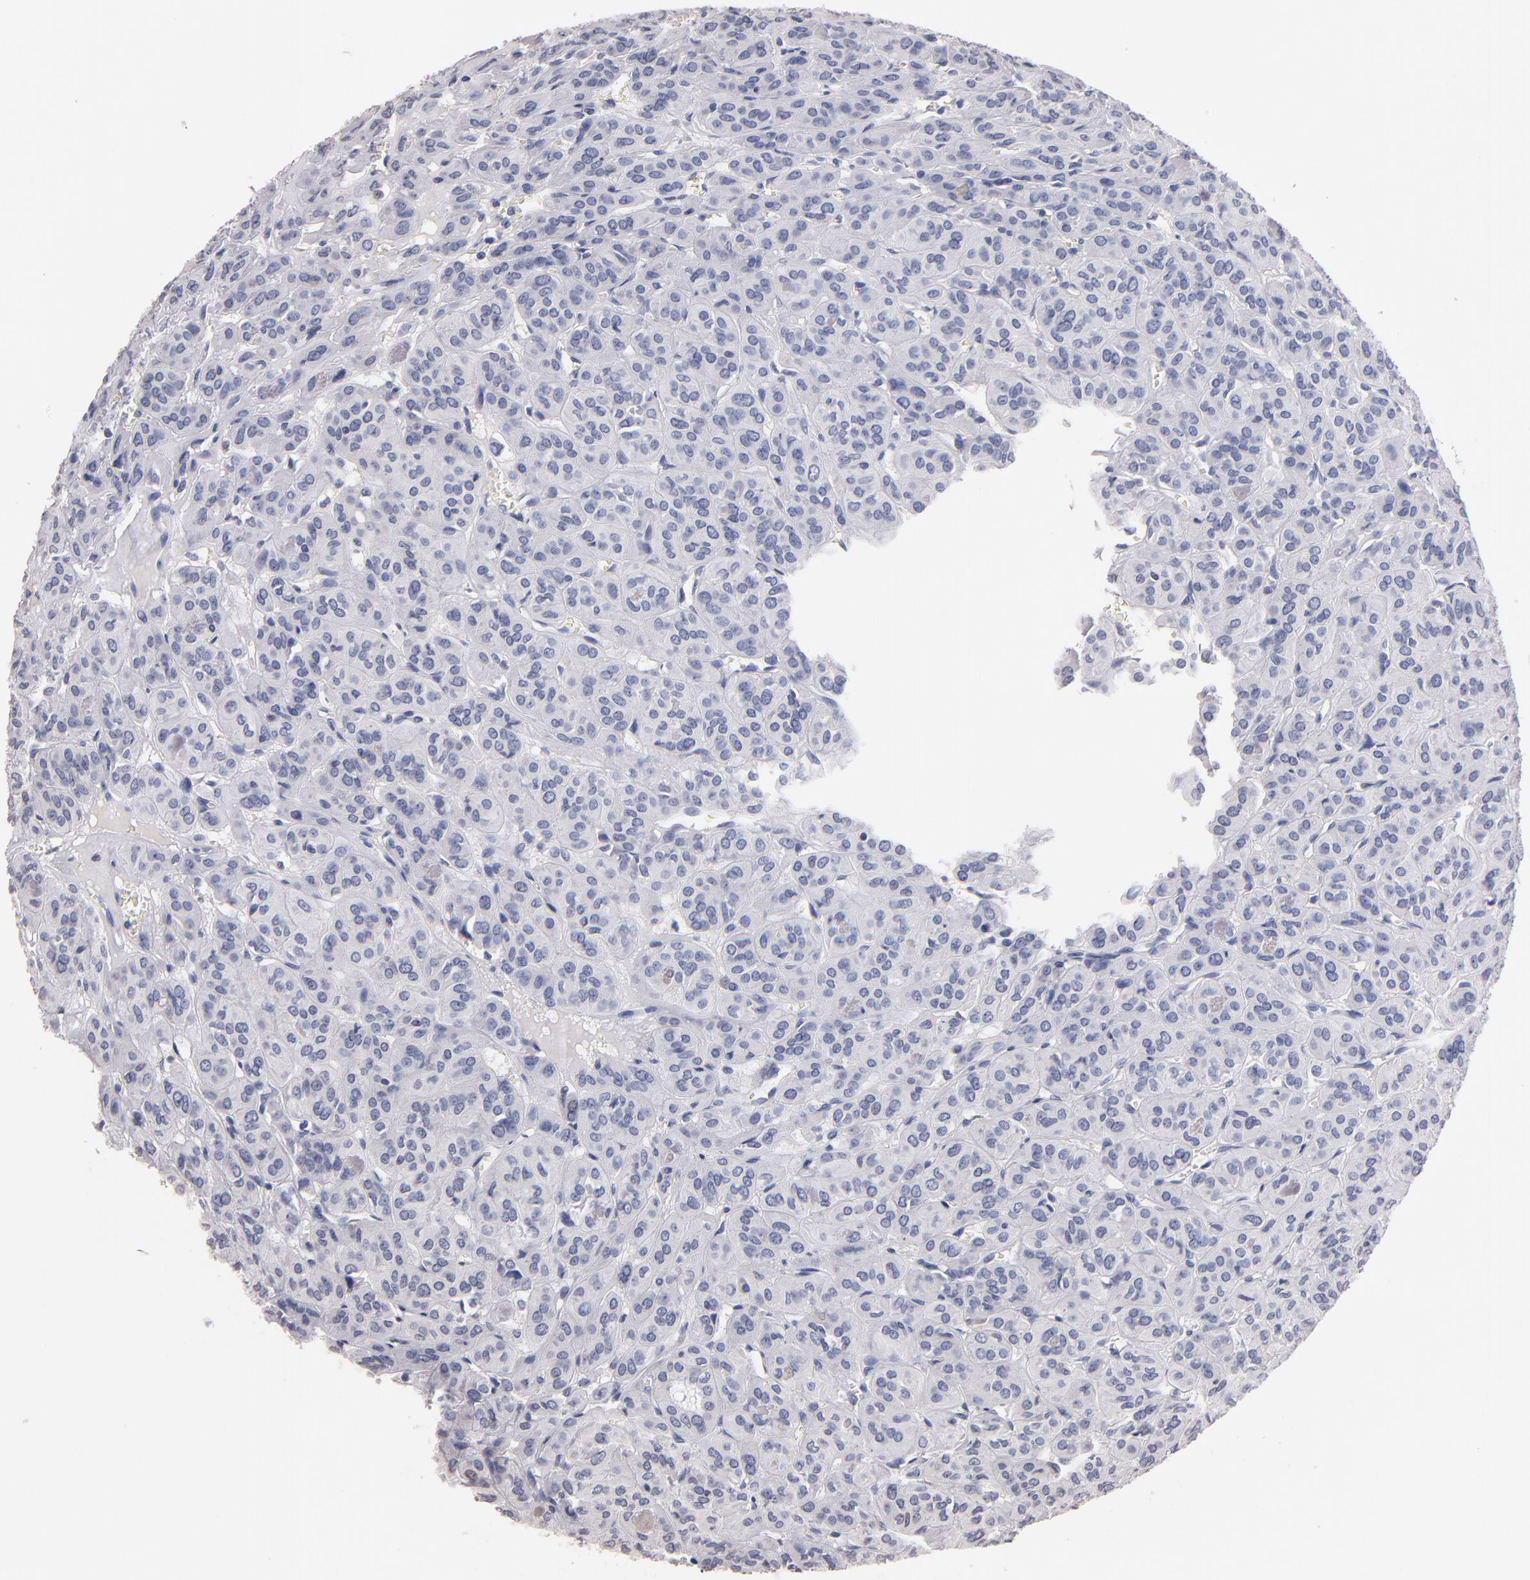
{"staining": {"intensity": "negative", "quantity": "none", "location": "none"}, "tissue": "thyroid cancer", "cell_type": "Tumor cells", "image_type": "cancer", "snomed": [{"axis": "morphology", "description": "Follicular adenoma carcinoma, NOS"}, {"axis": "topography", "description": "Thyroid gland"}], "caption": "DAB immunohistochemical staining of thyroid cancer displays no significant expression in tumor cells.", "gene": "SOX10", "patient": {"sex": "female", "age": 71}}